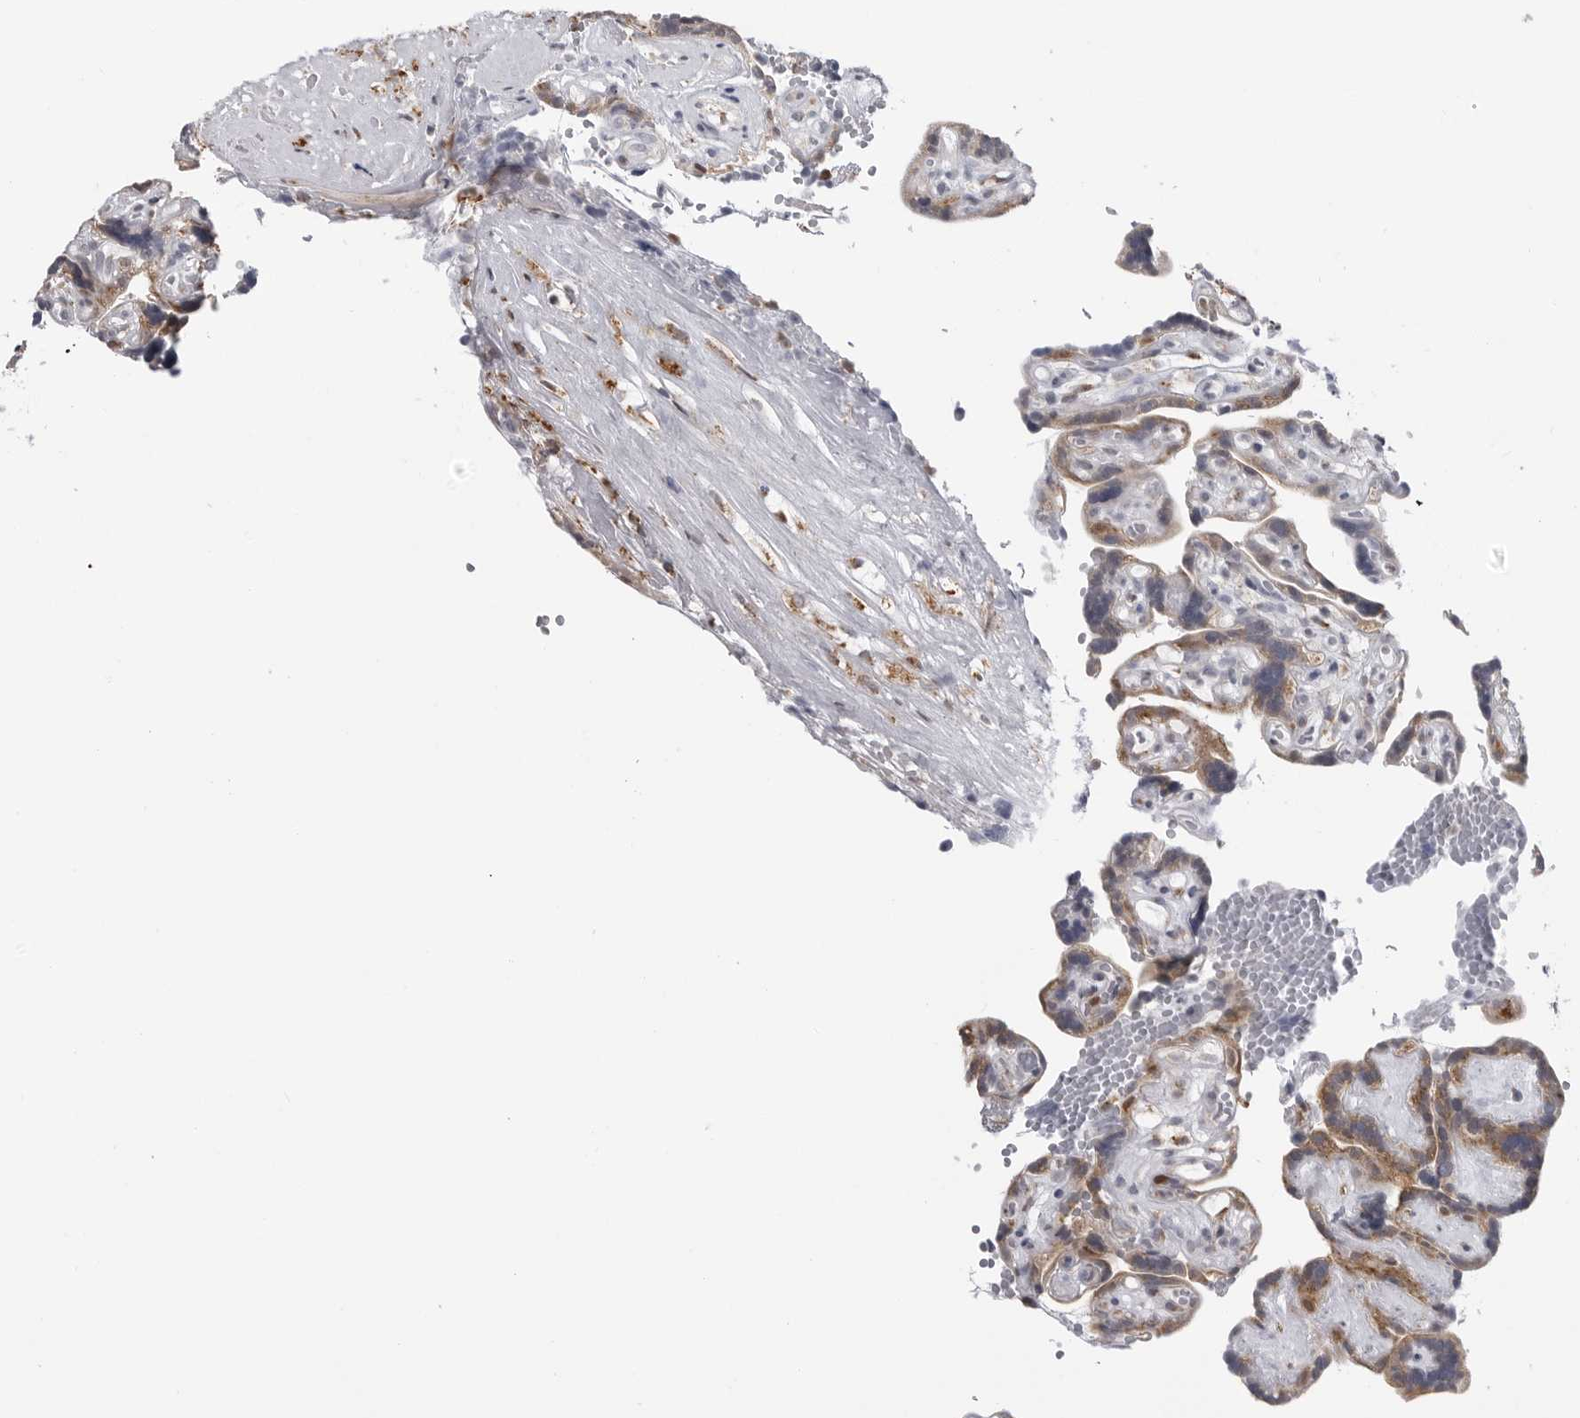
{"staining": {"intensity": "weak", "quantity": ">75%", "location": "cytoplasmic/membranous"}, "tissue": "placenta", "cell_type": "Decidual cells", "image_type": "normal", "snomed": [{"axis": "morphology", "description": "Normal tissue, NOS"}, {"axis": "topography", "description": "Placenta"}], "caption": "The immunohistochemical stain labels weak cytoplasmic/membranous expression in decidual cells of benign placenta. (Stains: DAB in brown, nuclei in blue, Microscopy: brightfield microscopy at high magnification).", "gene": "COX5A", "patient": {"sex": "female", "age": 30}}